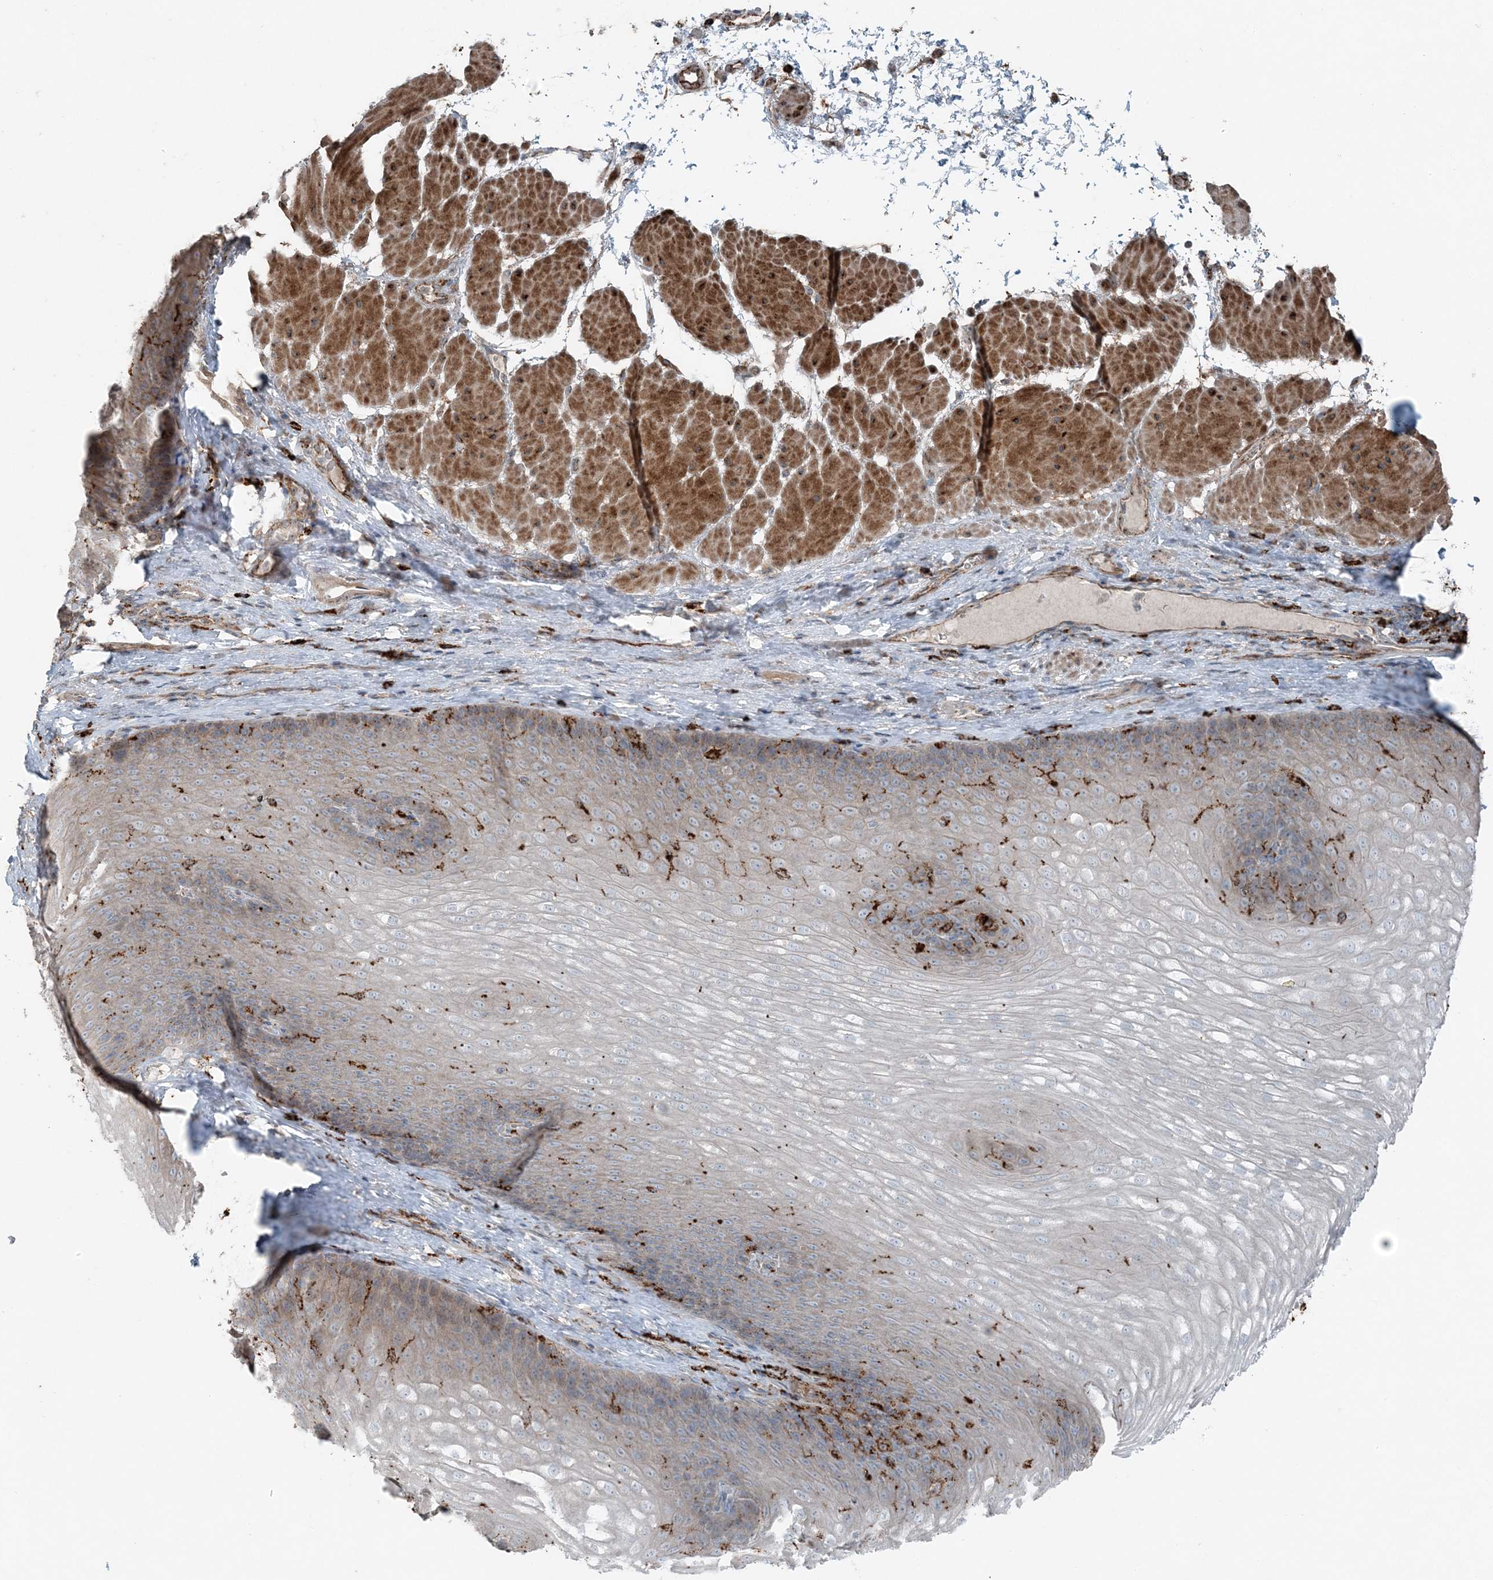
{"staining": {"intensity": "weak", "quantity": "<25%", "location": "cytoplasmic/membranous"}, "tissue": "esophagus", "cell_type": "Squamous epithelial cells", "image_type": "normal", "snomed": [{"axis": "morphology", "description": "Normal tissue, NOS"}, {"axis": "topography", "description": "Esophagus"}], "caption": "Immunohistochemistry (IHC) image of normal esophagus: human esophagus stained with DAB (3,3'-diaminobenzidine) demonstrates no significant protein staining in squamous epithelial cells.", "gene": "KY", "patient": {"sex": "female", "age": 66}}